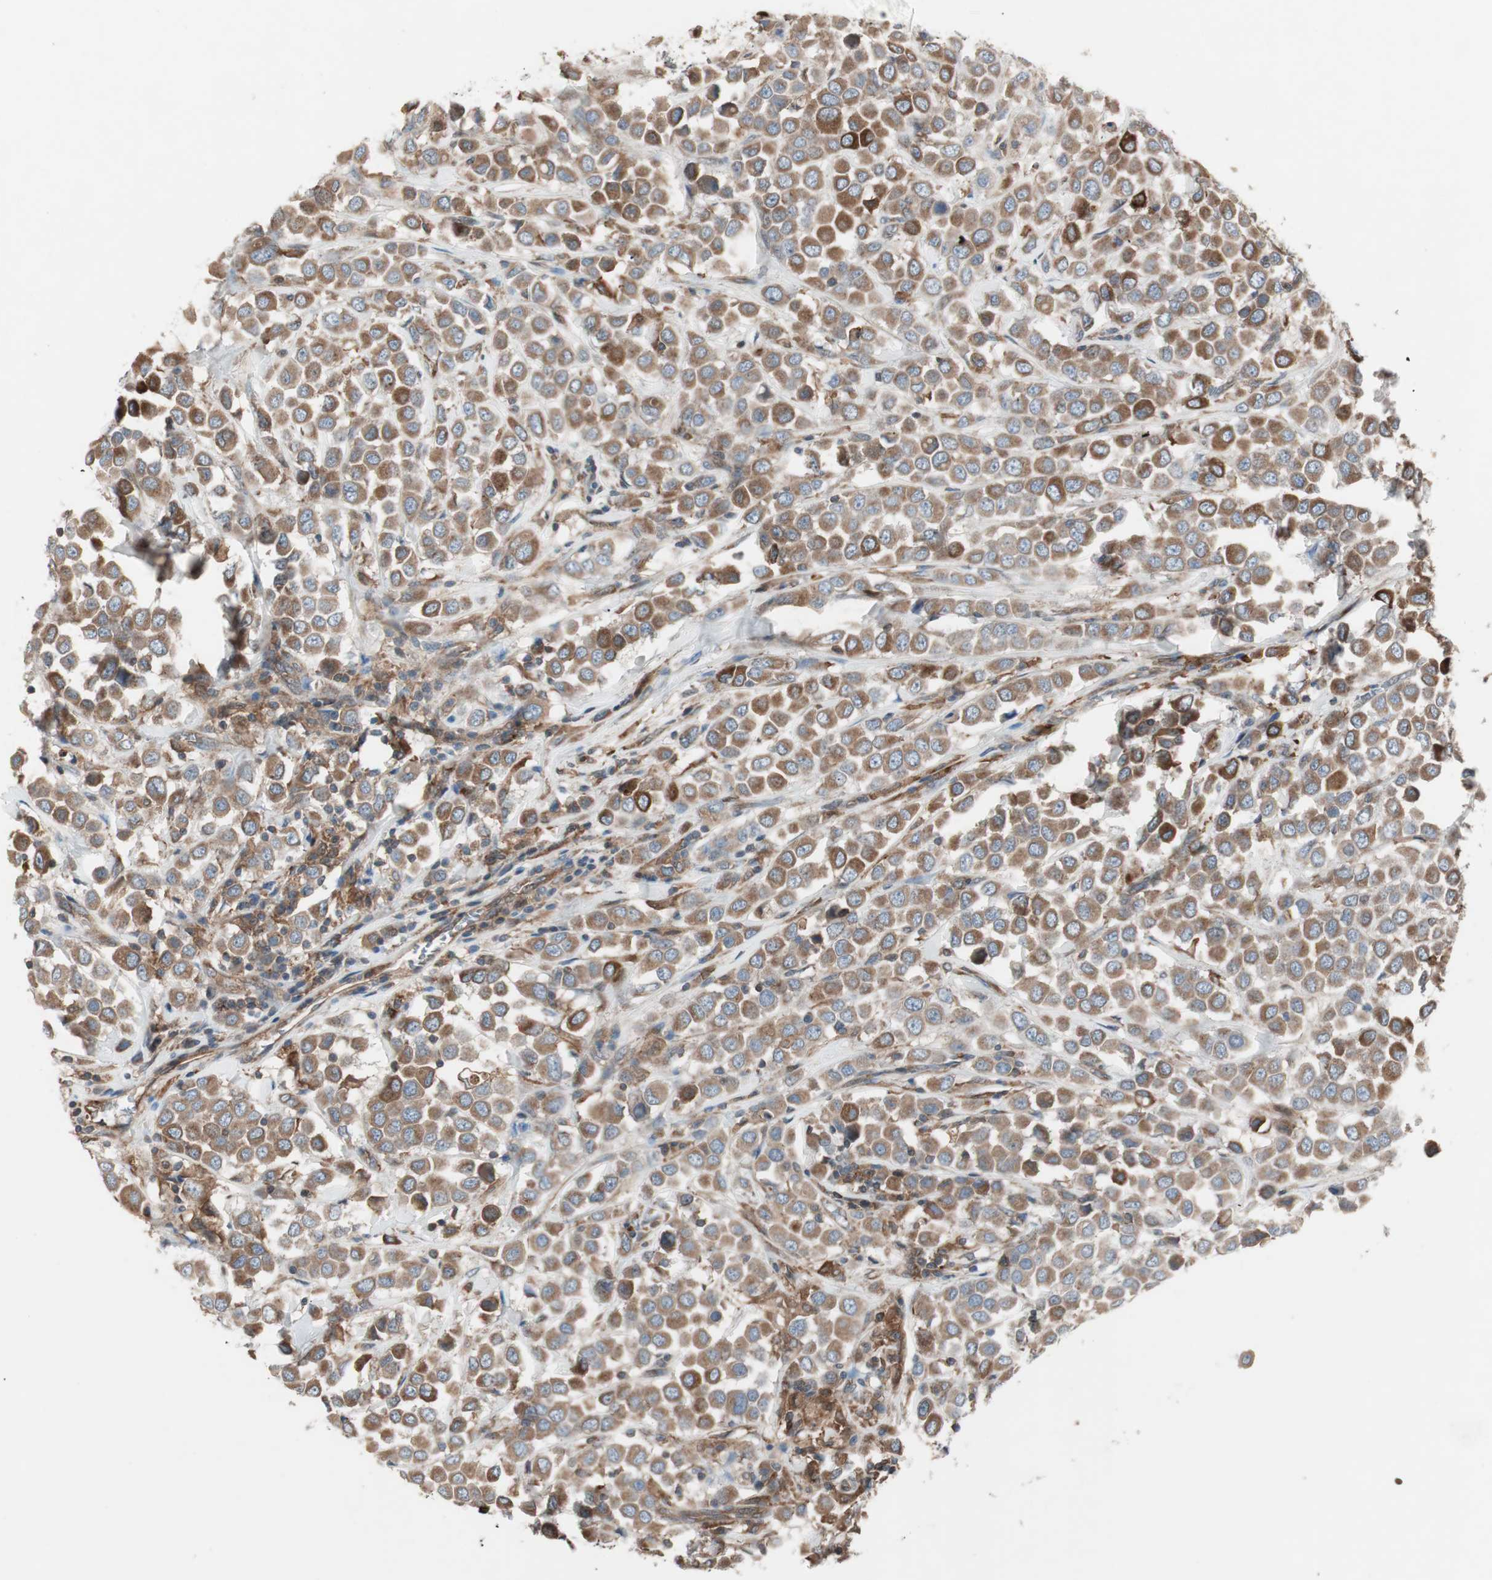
{"staining": {"intensity": "moderate", "quantity": ">75%", "location": "cytoplasmic/membranous"}, "tissue": "breast cancer", "cell_type": "Tumor cells", "image_type": "cancer", "snomed": [{"axis": "morphology", "description": "Duct carcinoma"}, {"axis": "topography", "description": "Breast"}], "caption": "Tumor cells reveal medium levels of moderate cytoplasmic/membranous staining in about >75% of cells in human breast intraductal carcinoma. (DAB = brown stain, brightfield microscopy at high magnification).", "gene": "STAB1", "patient": {"sex": "female", "age": 61}}